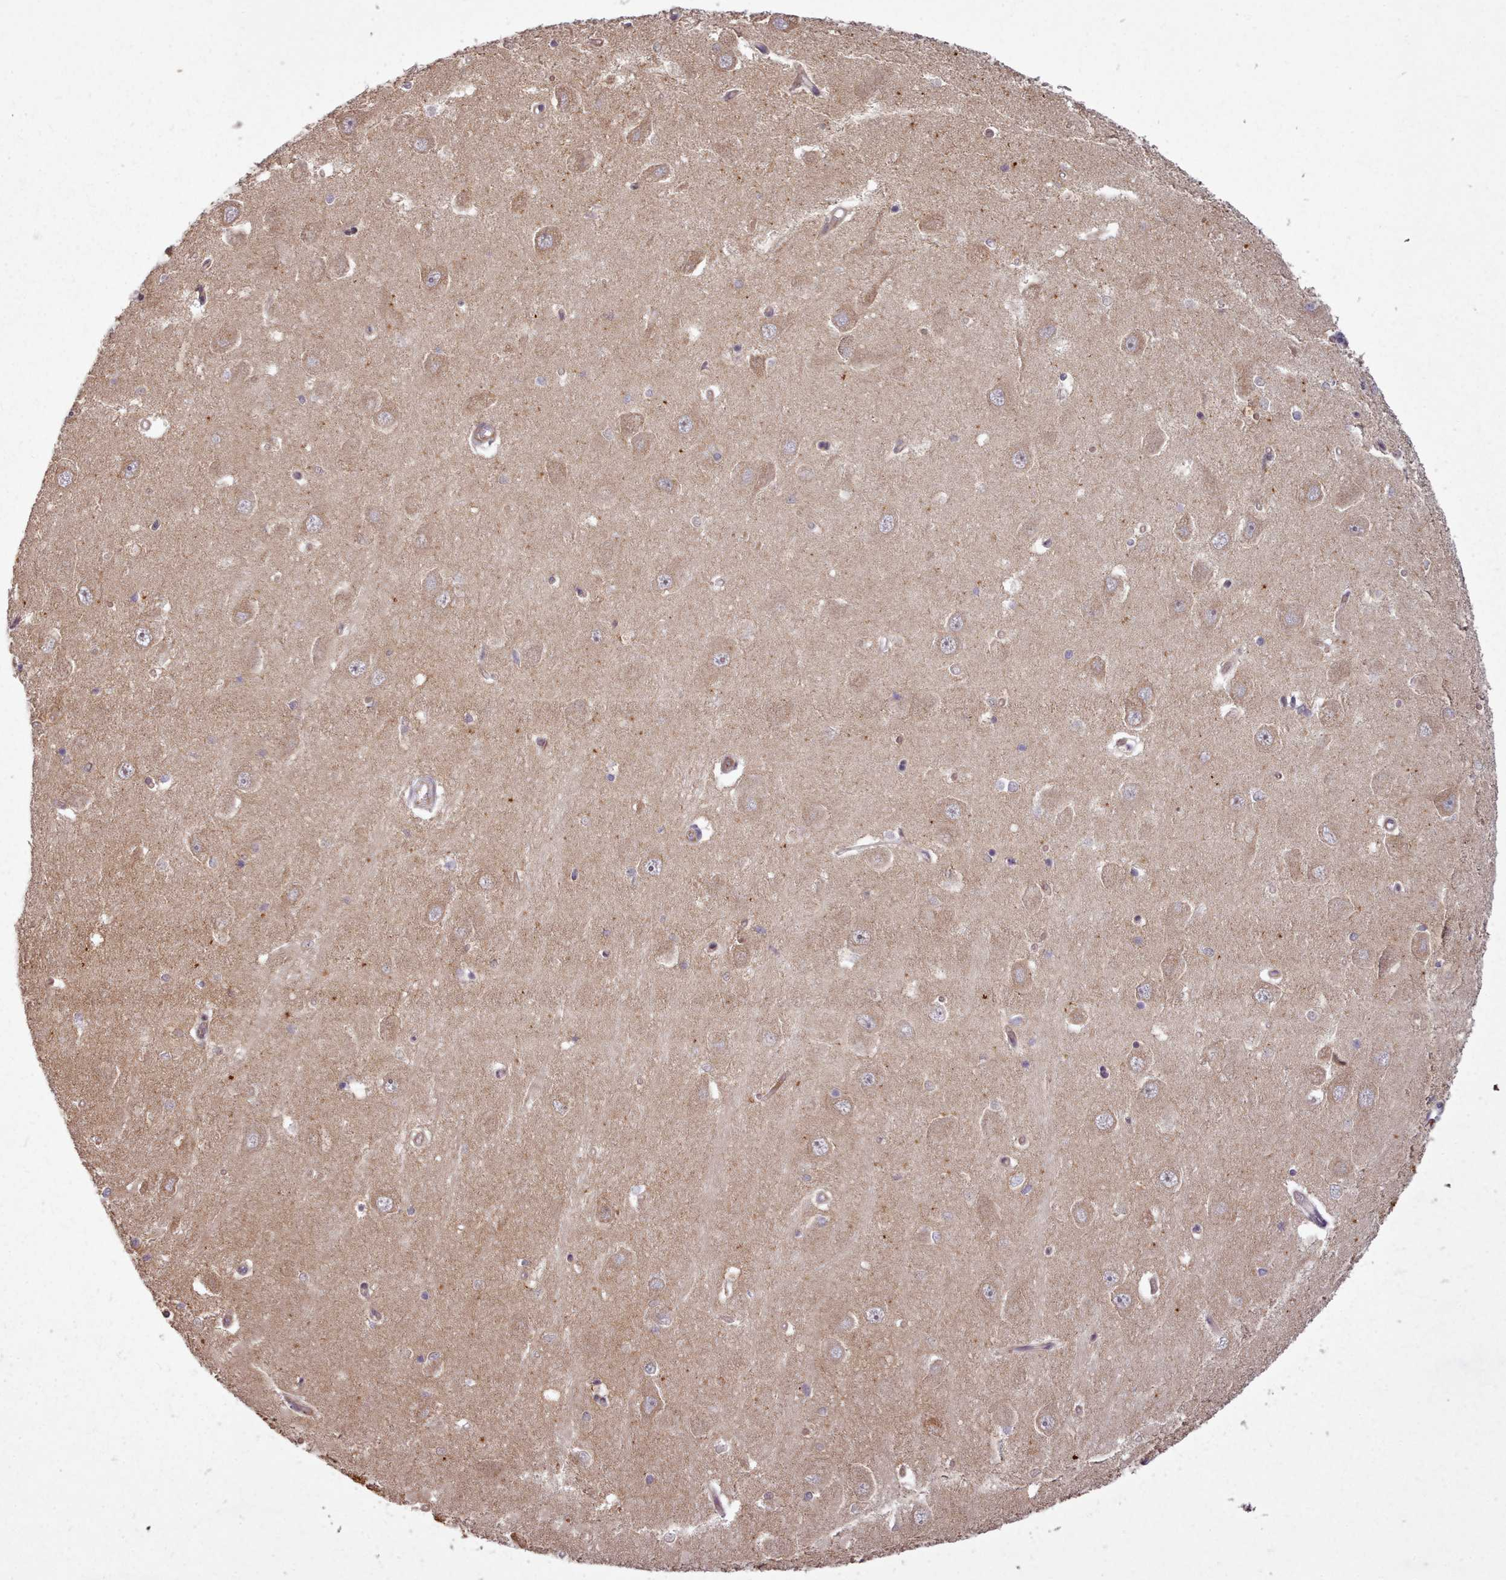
{"staining": {"intensity": "negative", "quantity": "none", "location": "none"}, "tissue": "hippocampus", "cell_type": "Glial cells", "image_type": "normal", "snomed": [{"axis": "morphology", "description": "Normal tissue, NOS"}, {"axis": "topography", "description": "Hippocampus"}], "caption": "Hippocampus stained for a protein using immunohistochemistry demonstrates no positivity glial cells.", "gene": "GBGT1", "patient": {"sex": "male", "age": 45}}